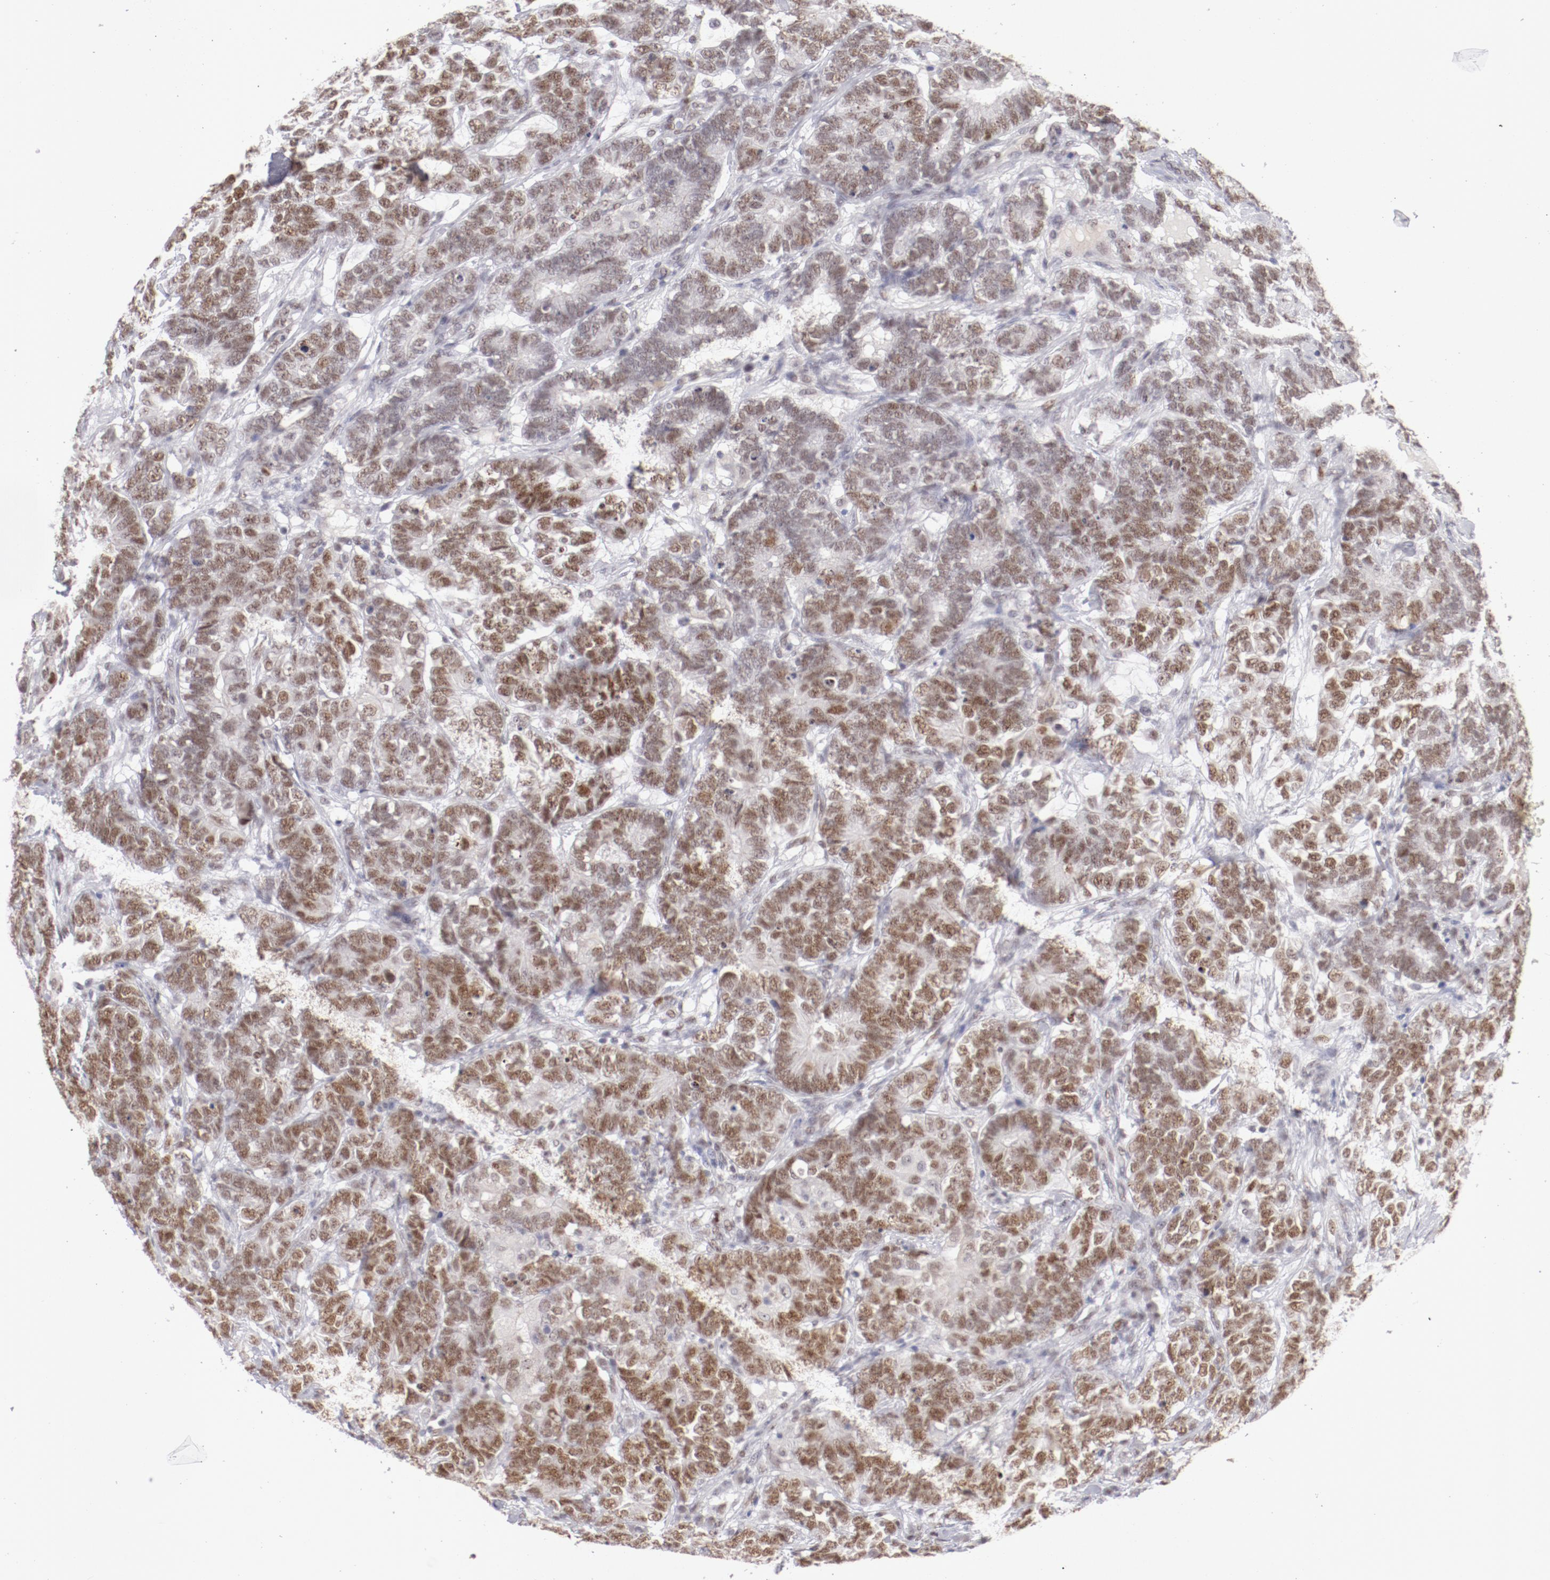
{"staining": {"intensity": "moderate", "quantity": ">75%", "location": "nuclear"}, "tissue": "testis cancer", "cell_type": "Tumor cells", "image_type": "cancer", "snomed": [{"axis": "morphology", "description": "Carcinoma, Embryonal, NOS"}, {"axis": "topography", "description": "Testis"}], "caption": "Testis cancer stained for a protein demonstrates moderate nuclear positivity in tumor cells. (DAB IHC with brightfield microscopy, high magnification).", "gene": "TFAP4", "patient": {"sex": "male", "age": 26}}